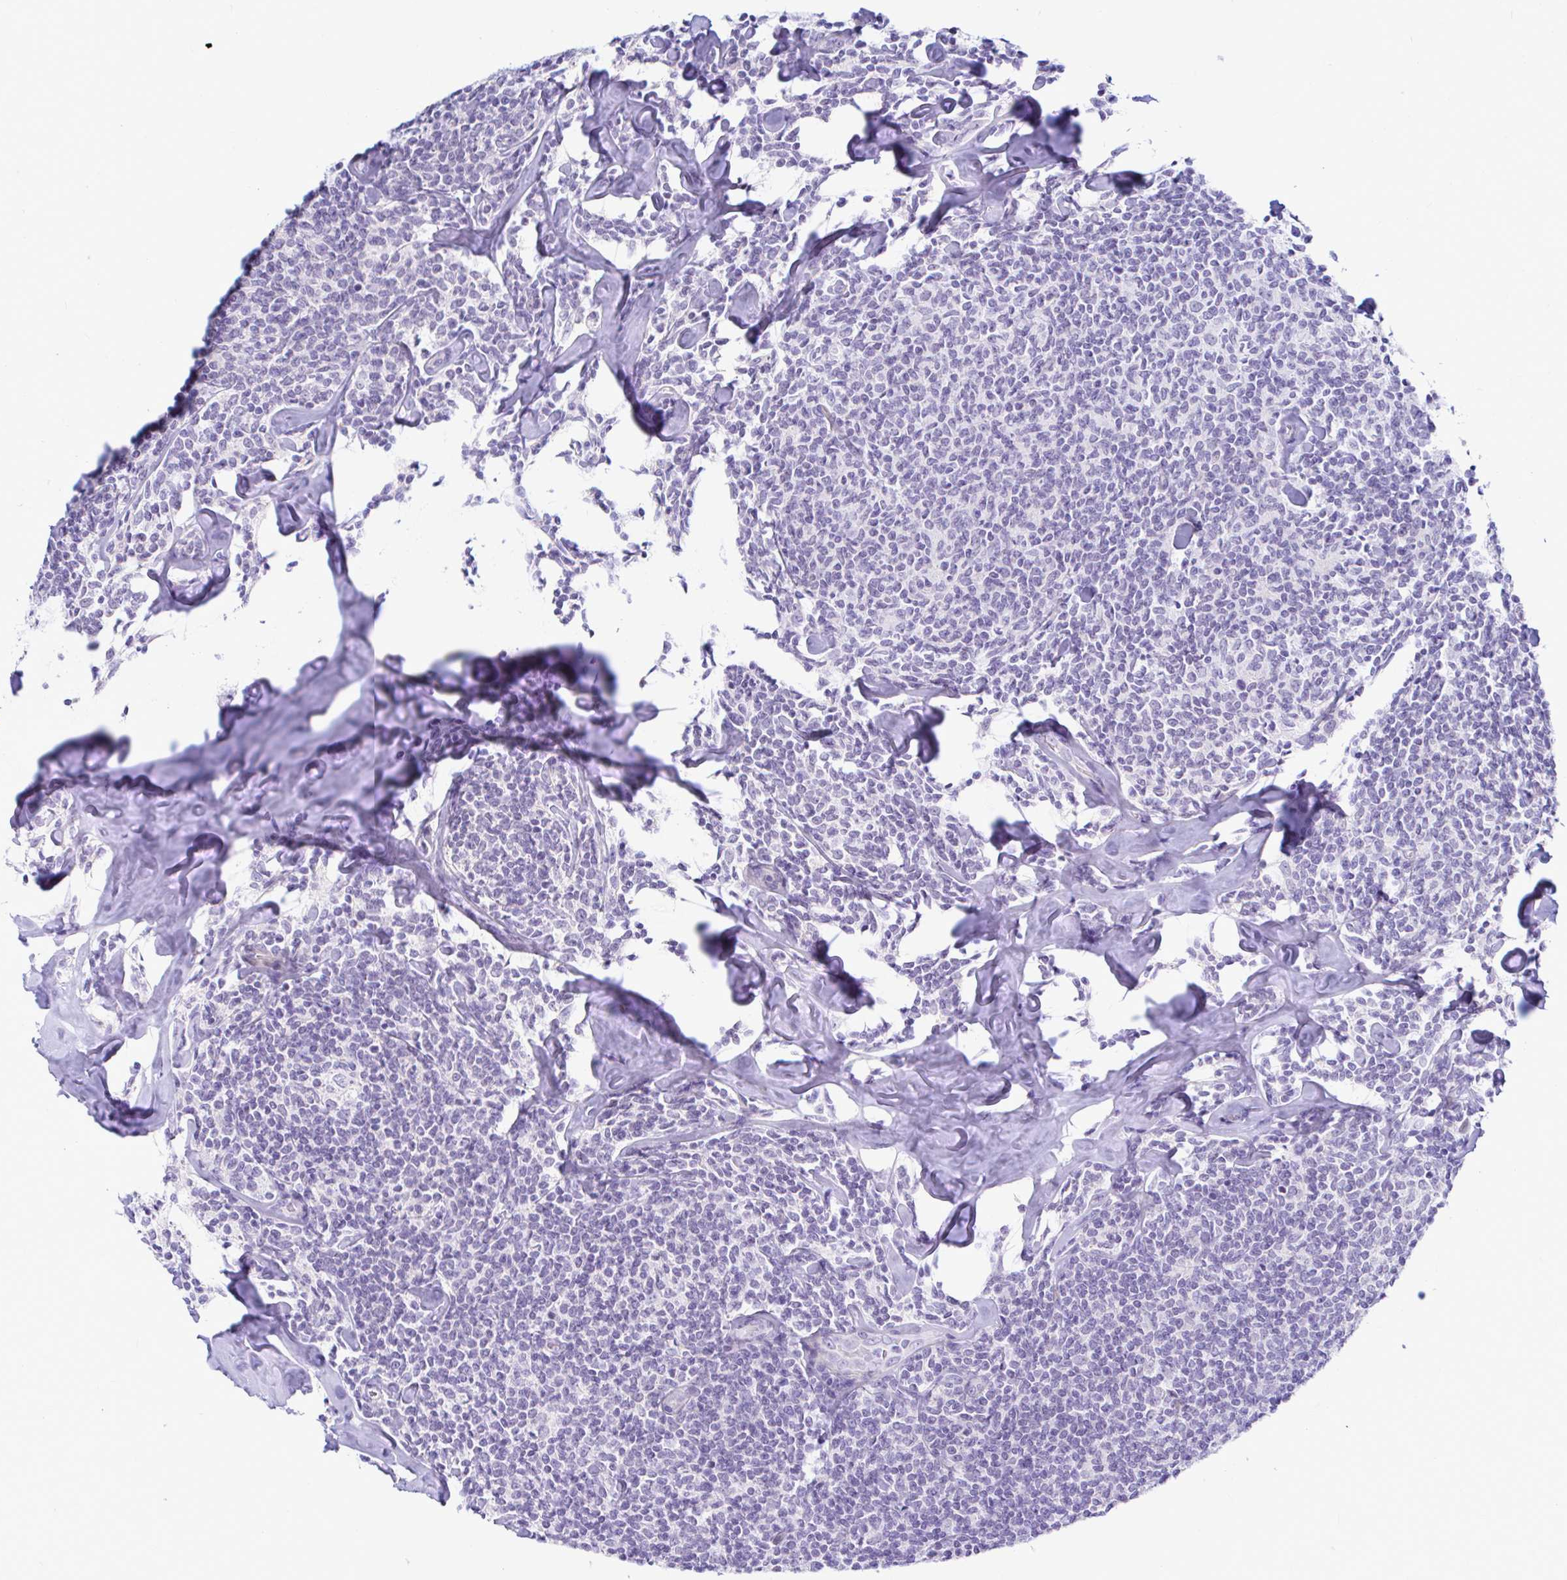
{"staining": {"intensity": "negative", "quantity": "none", "location": "none"}, "tissue": "lymphoma", "cell_type": "Tumor cells", "image_type": "cancer", "snomed": [{"axis": "morphology", "description": "Malignant lymphoma, non-Hodgkin's type, Low grade"}, {"axis": "topography", "description": "Lymph node"}], "caption": "DAB immunohistochemical staining of lymphoma shows no significant staining in tumor cells.", "gene": "NBPF3", "patient": {"sex": "female", "age": 56}}